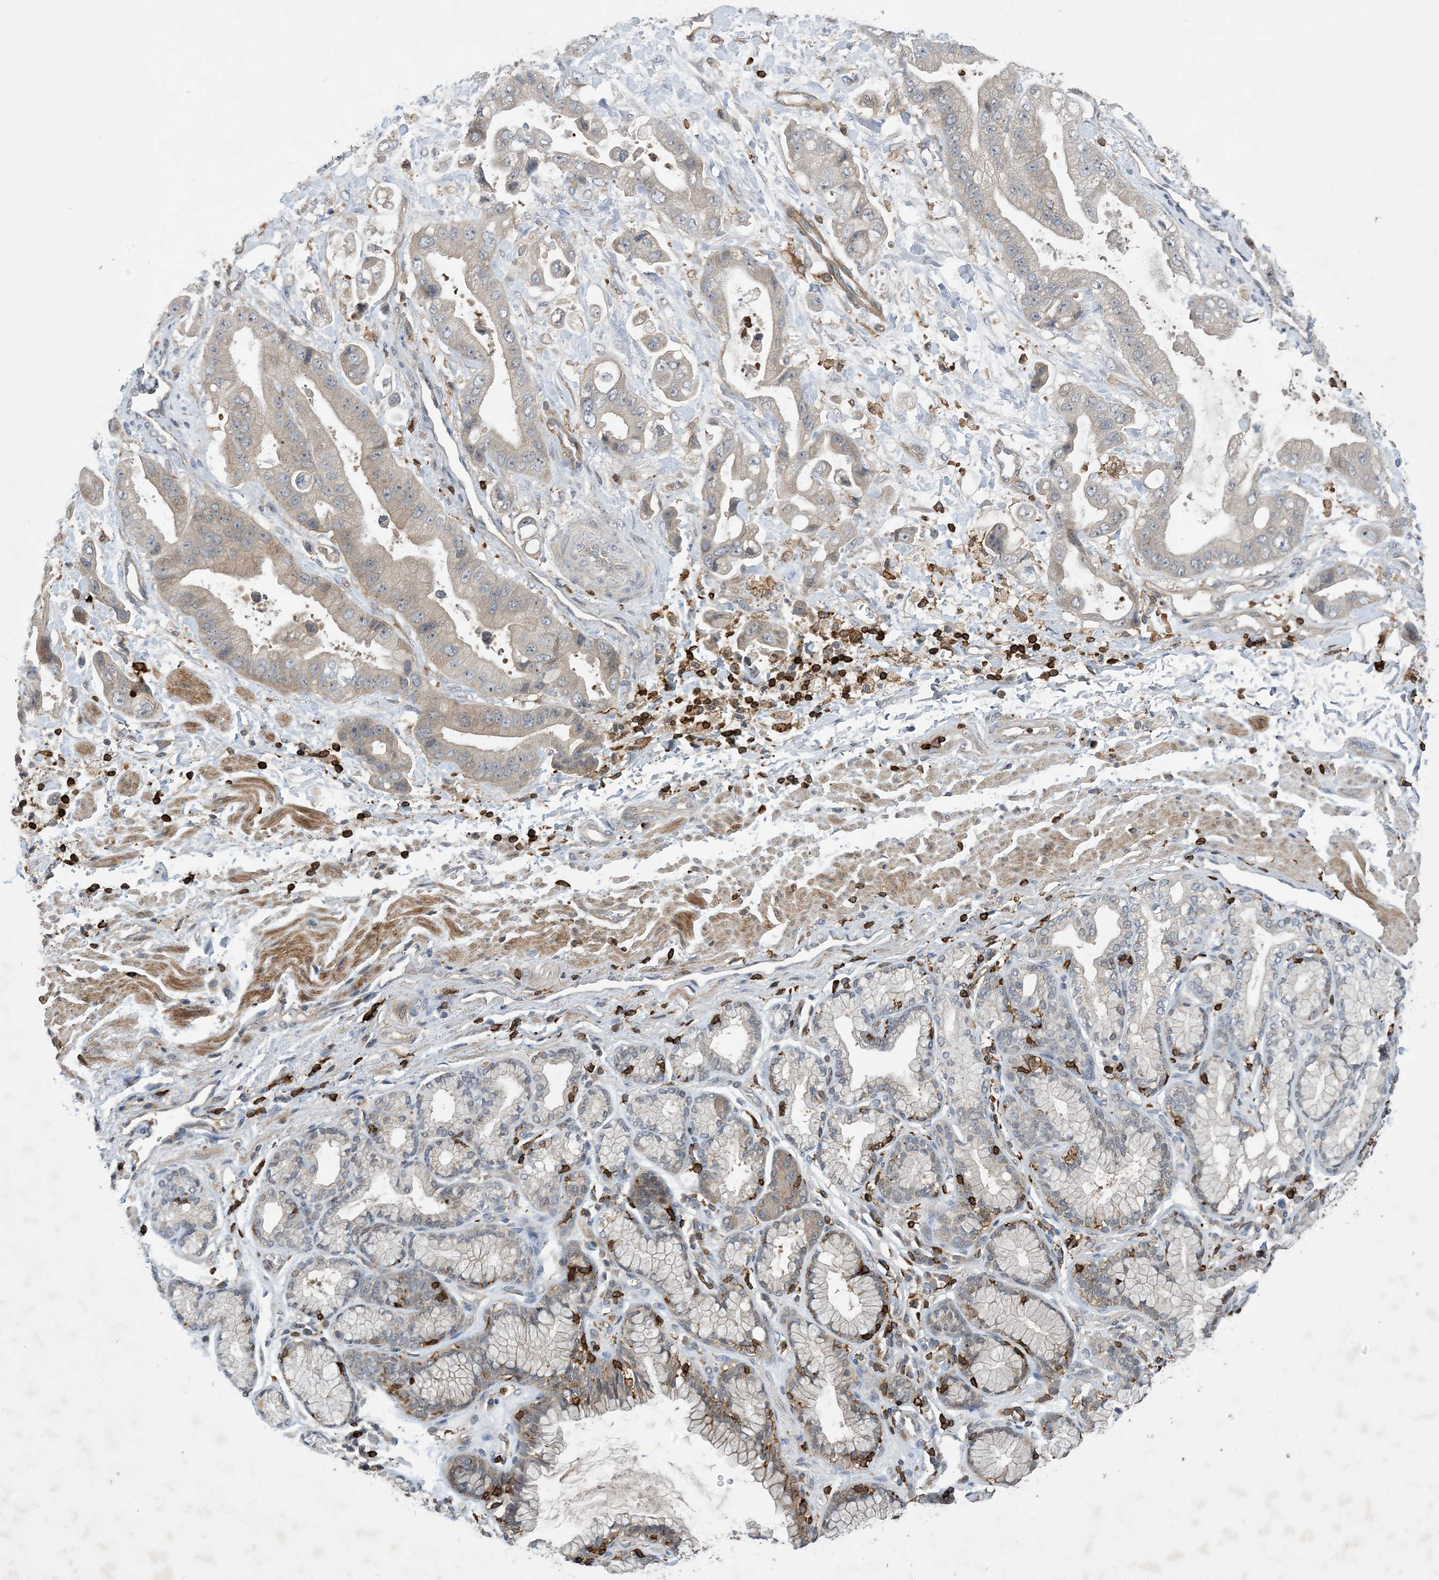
{"staining": {"intensity": "weak", "quantity": "<25%", "location": "cytoplasmic/membranous"}, "tissue": "stomach cancer", "cell_type": "Tumor cells", "image_type": "cancer", "snomed": [{"axis": "morphology", "description": "Adenocarcinoma, NOS"}, {"axis": "topography", "description": "Stomach"}], "caption": "The IHC photomicrograph has no significant positivity in tumor cells of stomach adenocarcinoma tissue.", "gene": "AK9", "patient": {"sex": "male", "age": 62}}